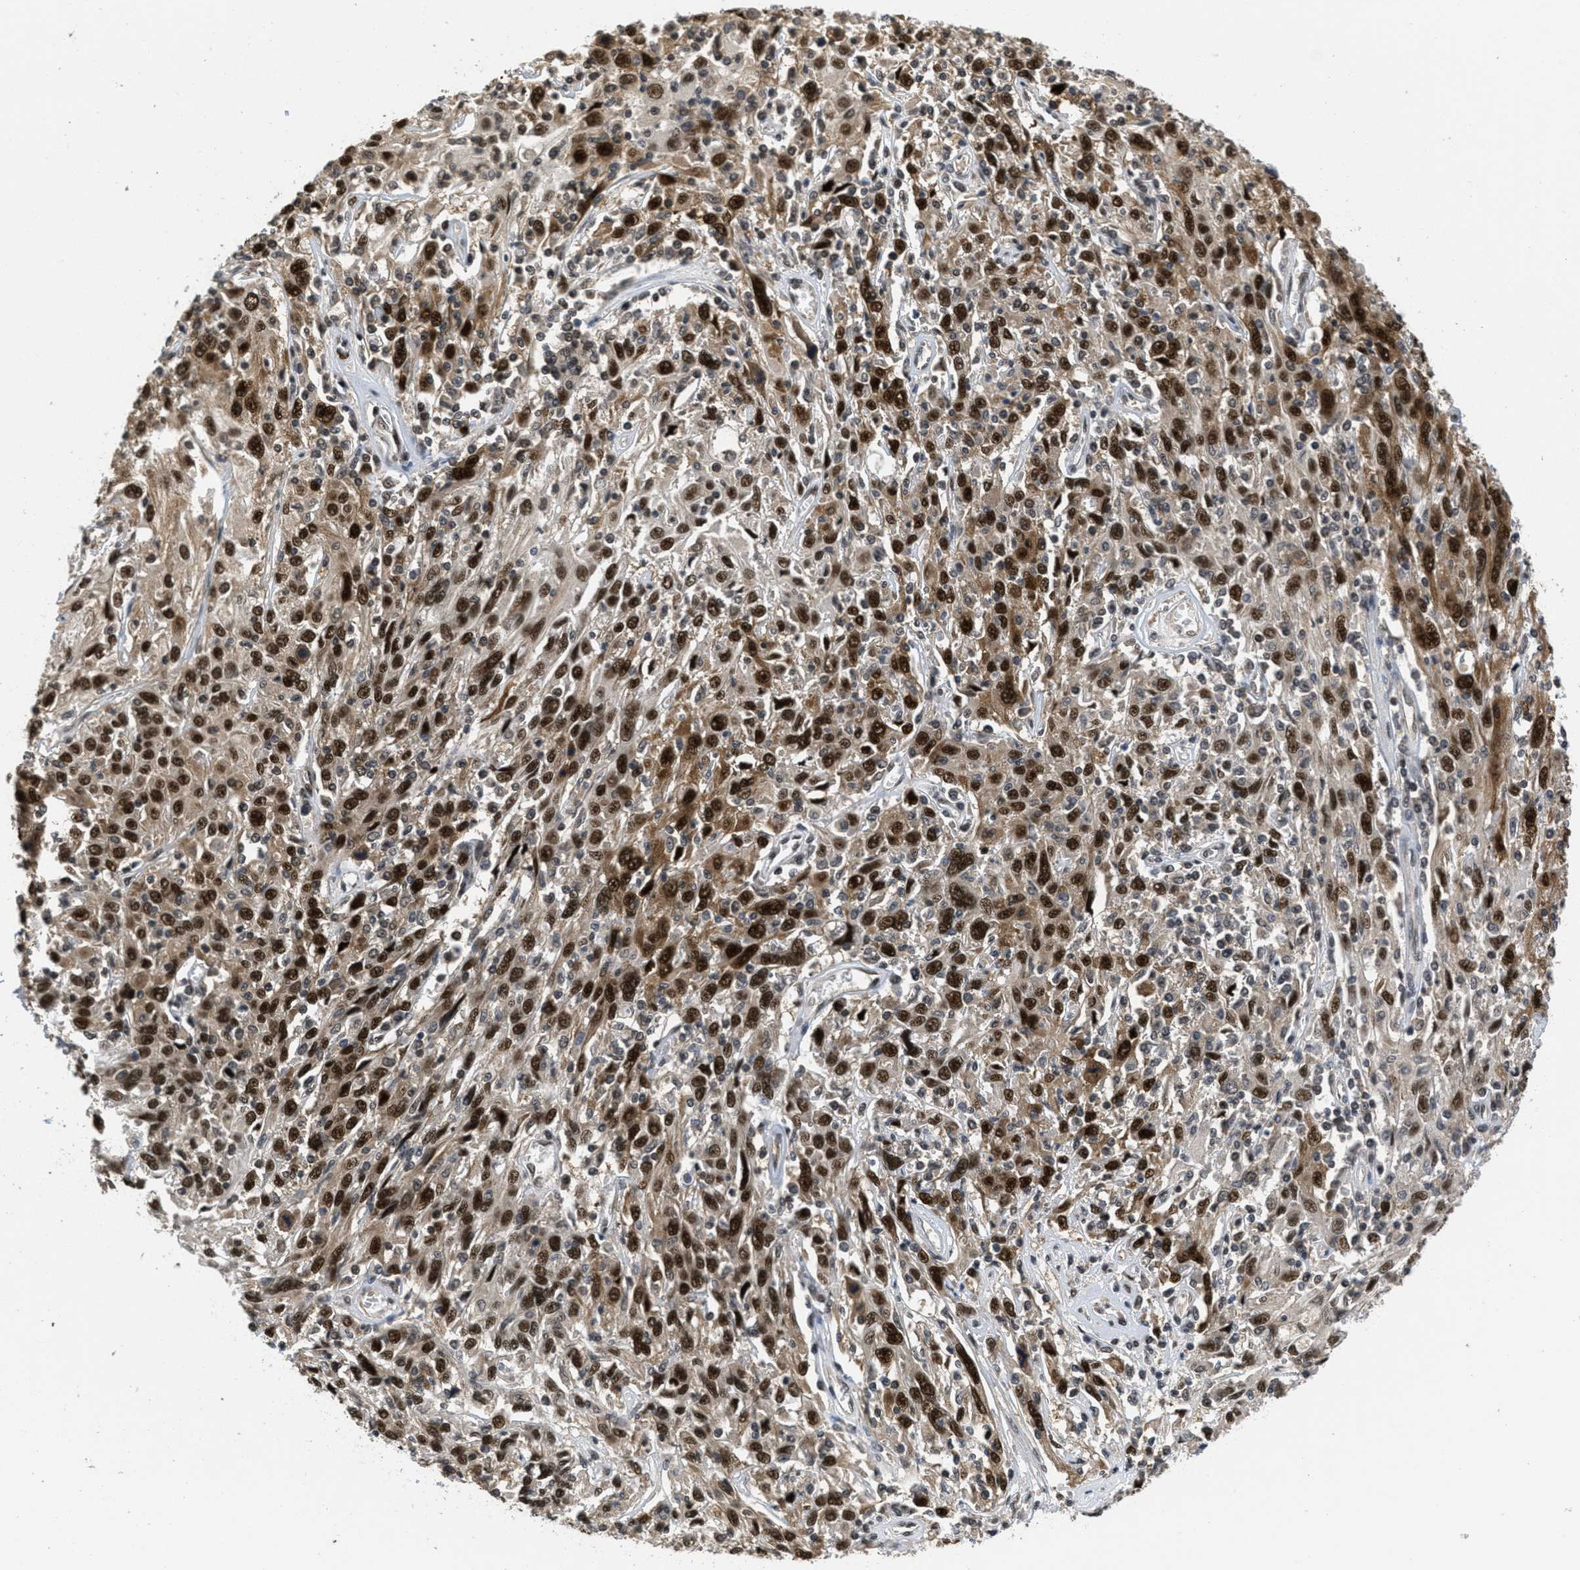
{"staining": {"intensity": "strong", "quantity": ">75%", "location": "cytoplasmic/membranous,nuclear"}, "tissue": "cervical cancer", "cell_type": "Tumor cells", "image_type": "cancer", "snomed": [{"axis": "morphology", "description": "Squamous cell carcinoma, NOS"}, {"axis": "topography", "description": "Cervix"}], "caption": "This is a photomicrograph of IHC staining of squamous cell carcinoma (cervical), which shows strong staining in the cytoplasmic/membranous and nuclear of tumor cells.", "gene": "CUL4B", "patient": {"sex": "female", "age": 46}}